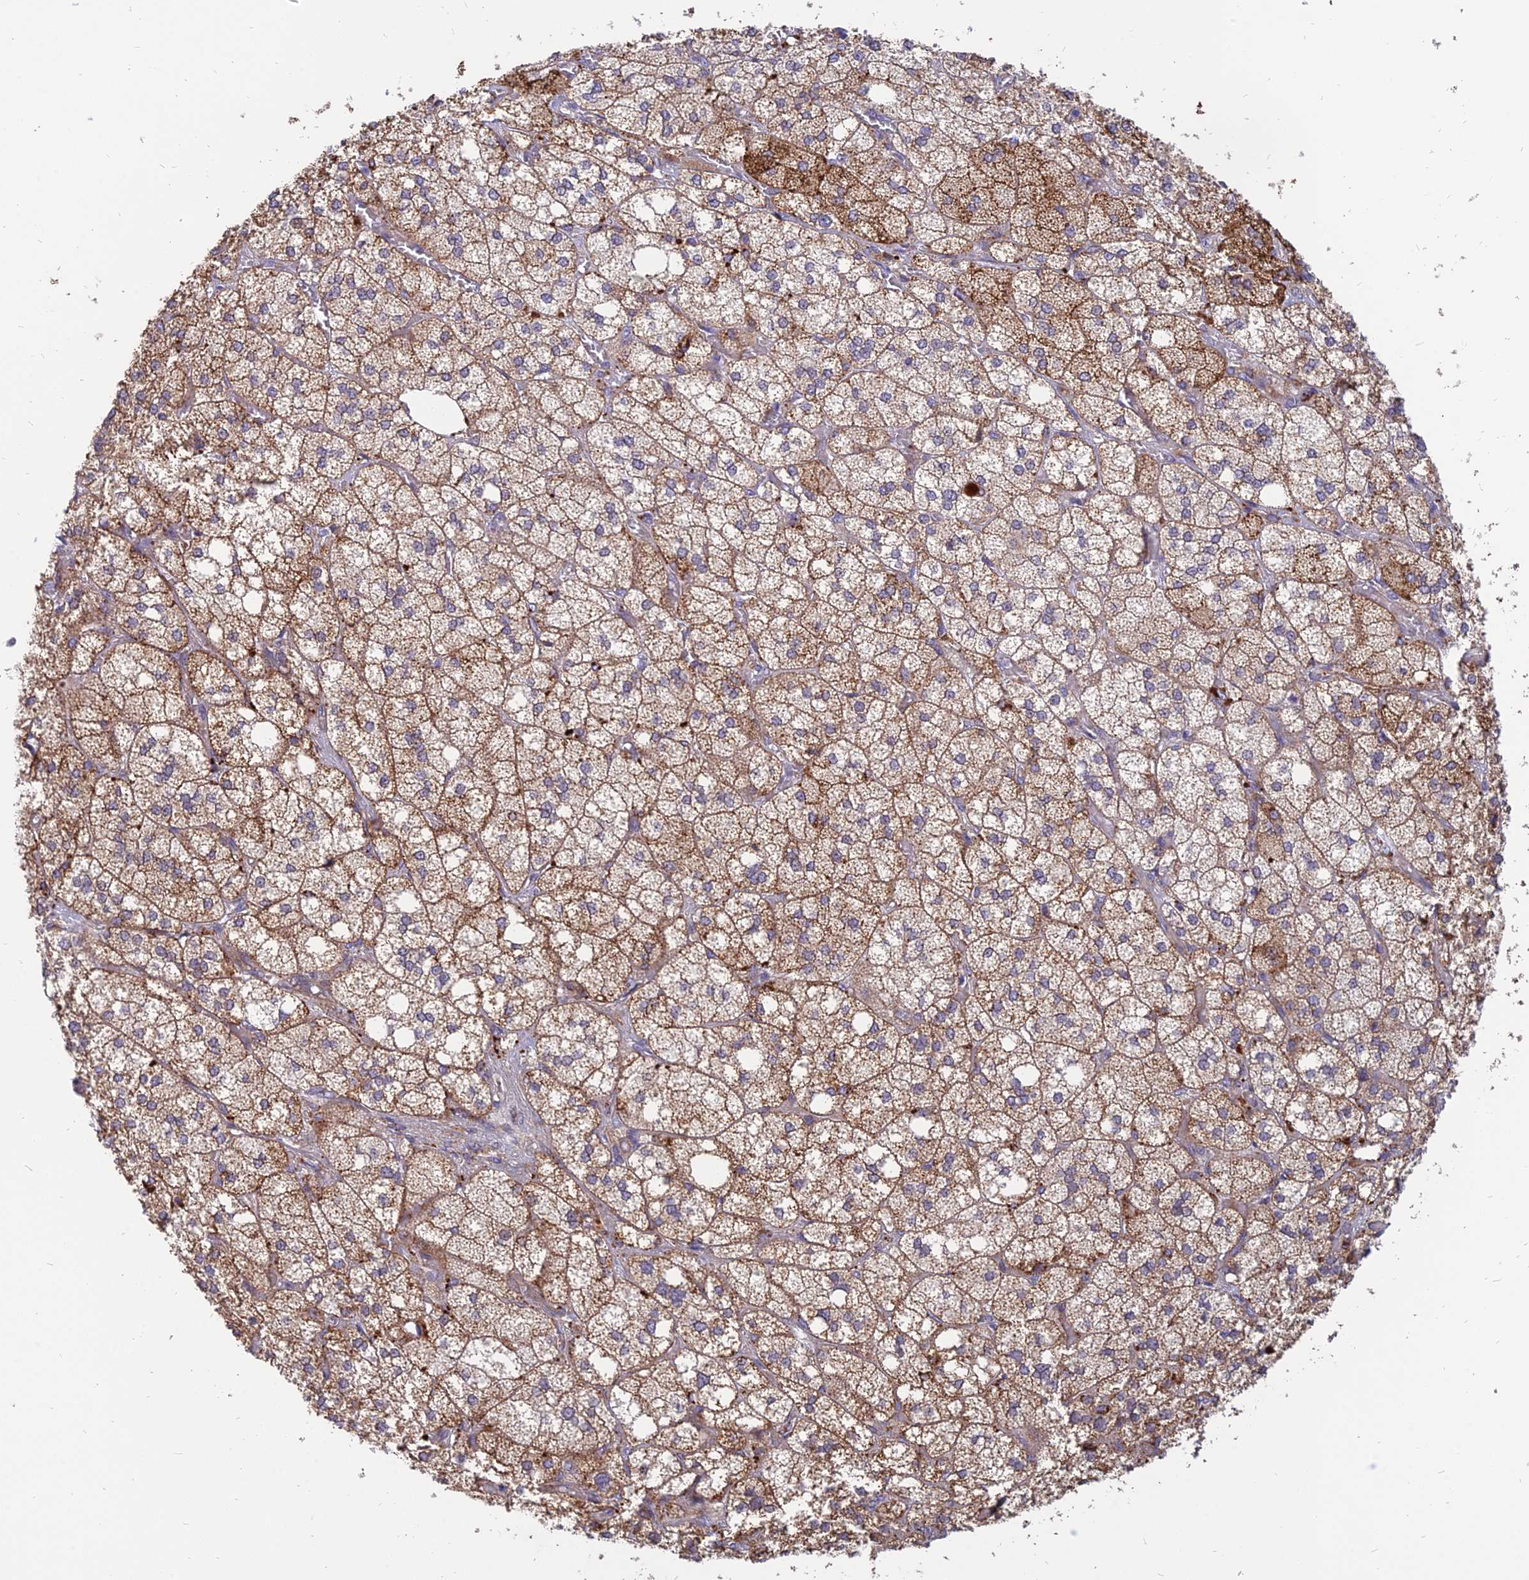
{"staining": {"intensity": "moderate", "quantity": ">75%", "location": "cytoplasmic/membranous"}, "tissue": "adrenal gland", "cell_type": "Glandular cells", "image_type": "normal", "snomed": [{"axis": "morphology", "description": "Normal tissue, NOS"}, {"axis": "topography", "description": "Adrenal gland"}], "caption": "Normal adrenal gland reveals moderate cytoplasmic/membranous expression in approximately >75% of glandular cells The staining is performed using DAB brown chromogen to label protein expression. The nuclei are counter-stained blue using hematoxylin..", "gene": "PHKA2", "patient": {"sex": "male", "age": 61}}